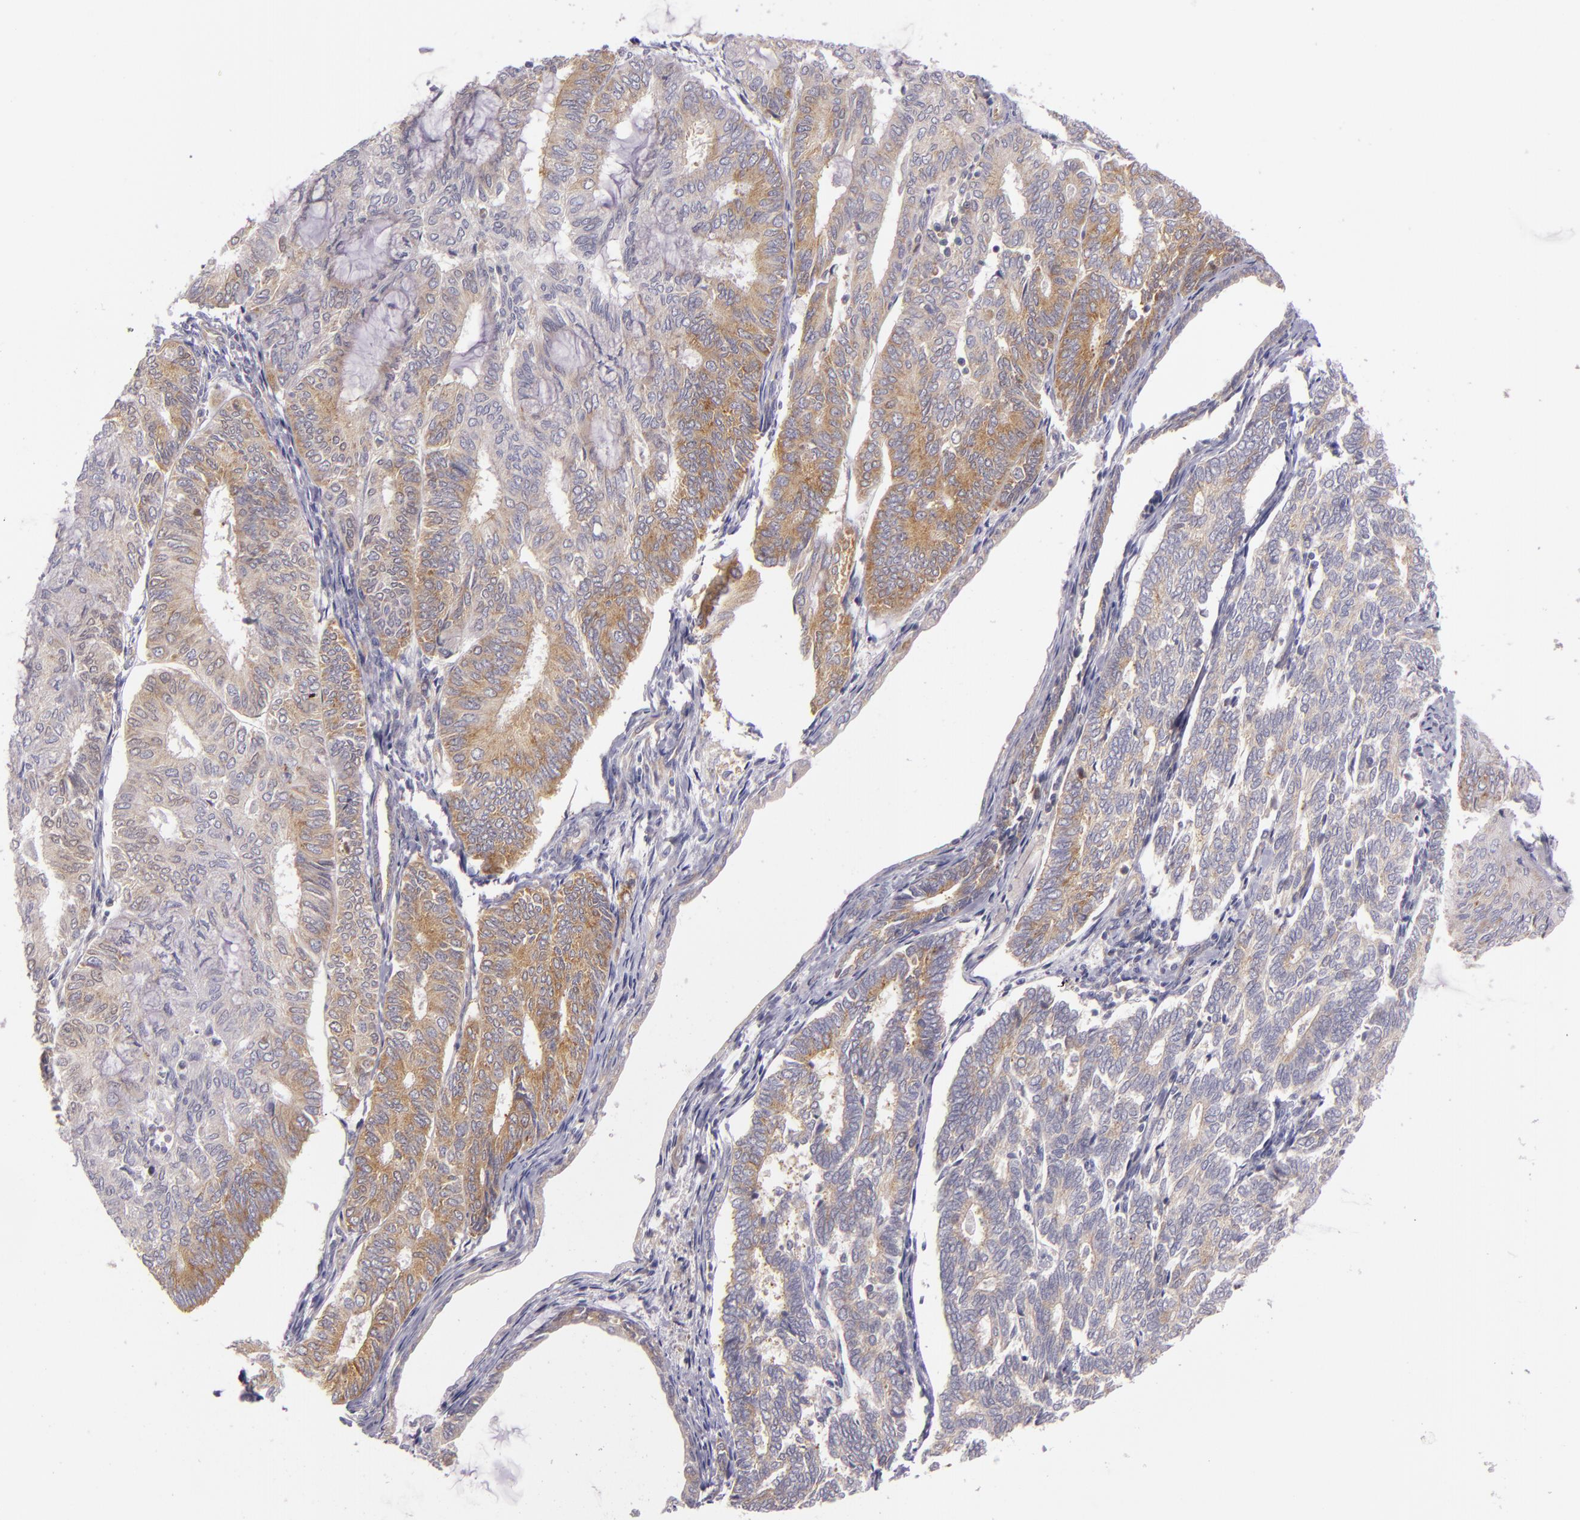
{"staining": {"intensity": "moderate", "quantity": "25%-75%", "location": "cytoplasmic/membranous"}, "tissue": "endometrial cancer", "cell_type": "Tumor cells", "image_type": "cancer", "snomed": [{"axis": "morphology", "description": "Adenocarcinoma, NOS"}, {"axis": "topography", "description": "Endometrium"}], "caption": "Immunohistochemistry (IHC) (DAB (3,3'-diaminobenzidine)) staining of human adenocarcinoma (endometrial) shows moderate cytoplasmic/membranous protein positivity in about 25%-75% of tumor cells.", "gene": "UPF3B", "patient": {"sex": "female", "age": 59}}